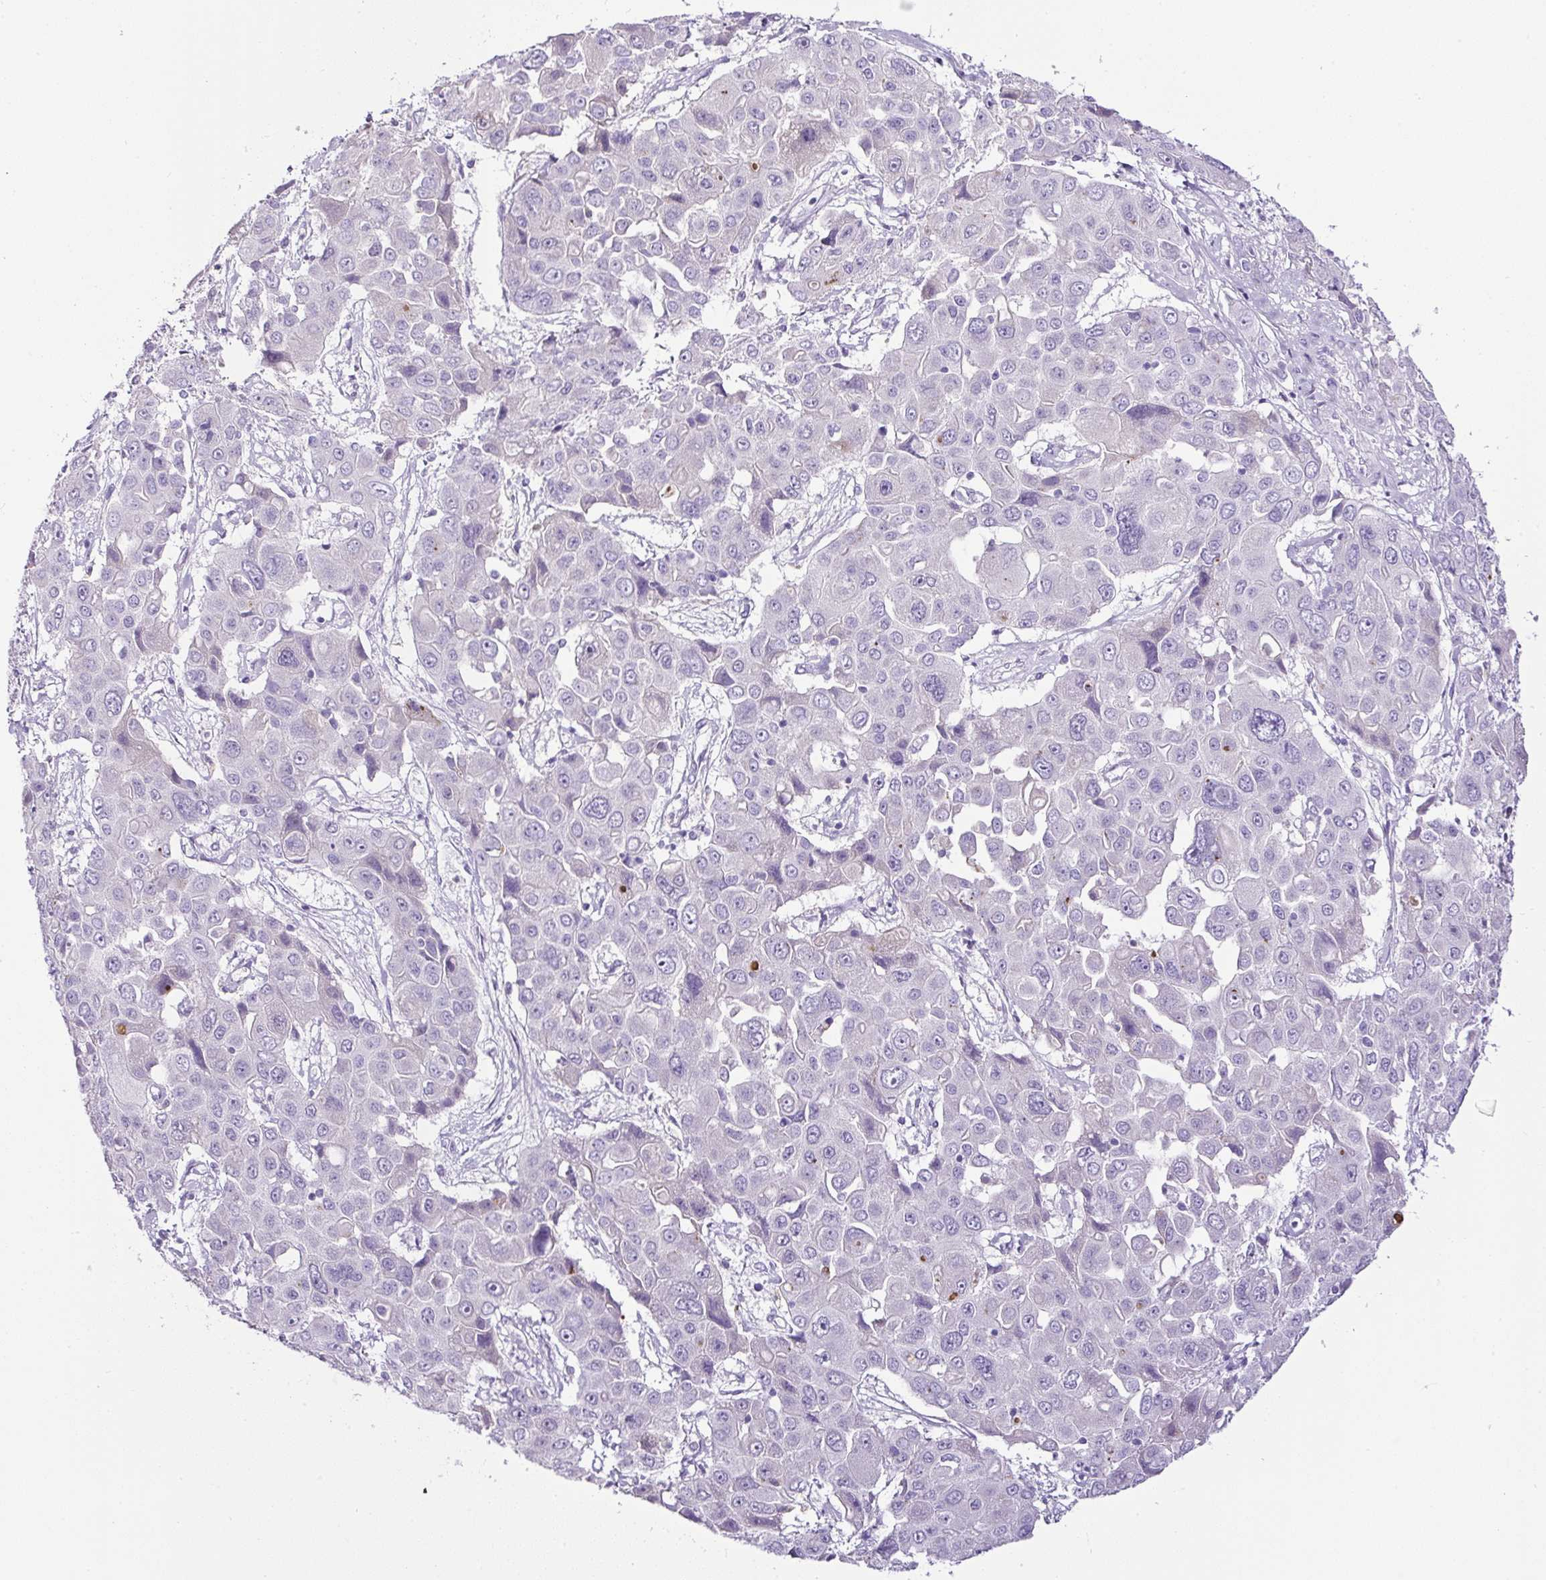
{"staining": {"intensity": "negative", "quantity": "none", "location": "none"}, "tissue": "liver cancer", "cell_type": "Tumor cells", "image_type": "cancer", "snomed": [{"axis": "morphology", "description": "Cholangiocarcinoma"}, {"axis": "topography", "description": "Liver"}], "caption": "Tumor cells are negative for brown protein staining in liver cholangiocarcinoma.", "gene": "SP8", "patient": {"sex": "male", "age": 67}}